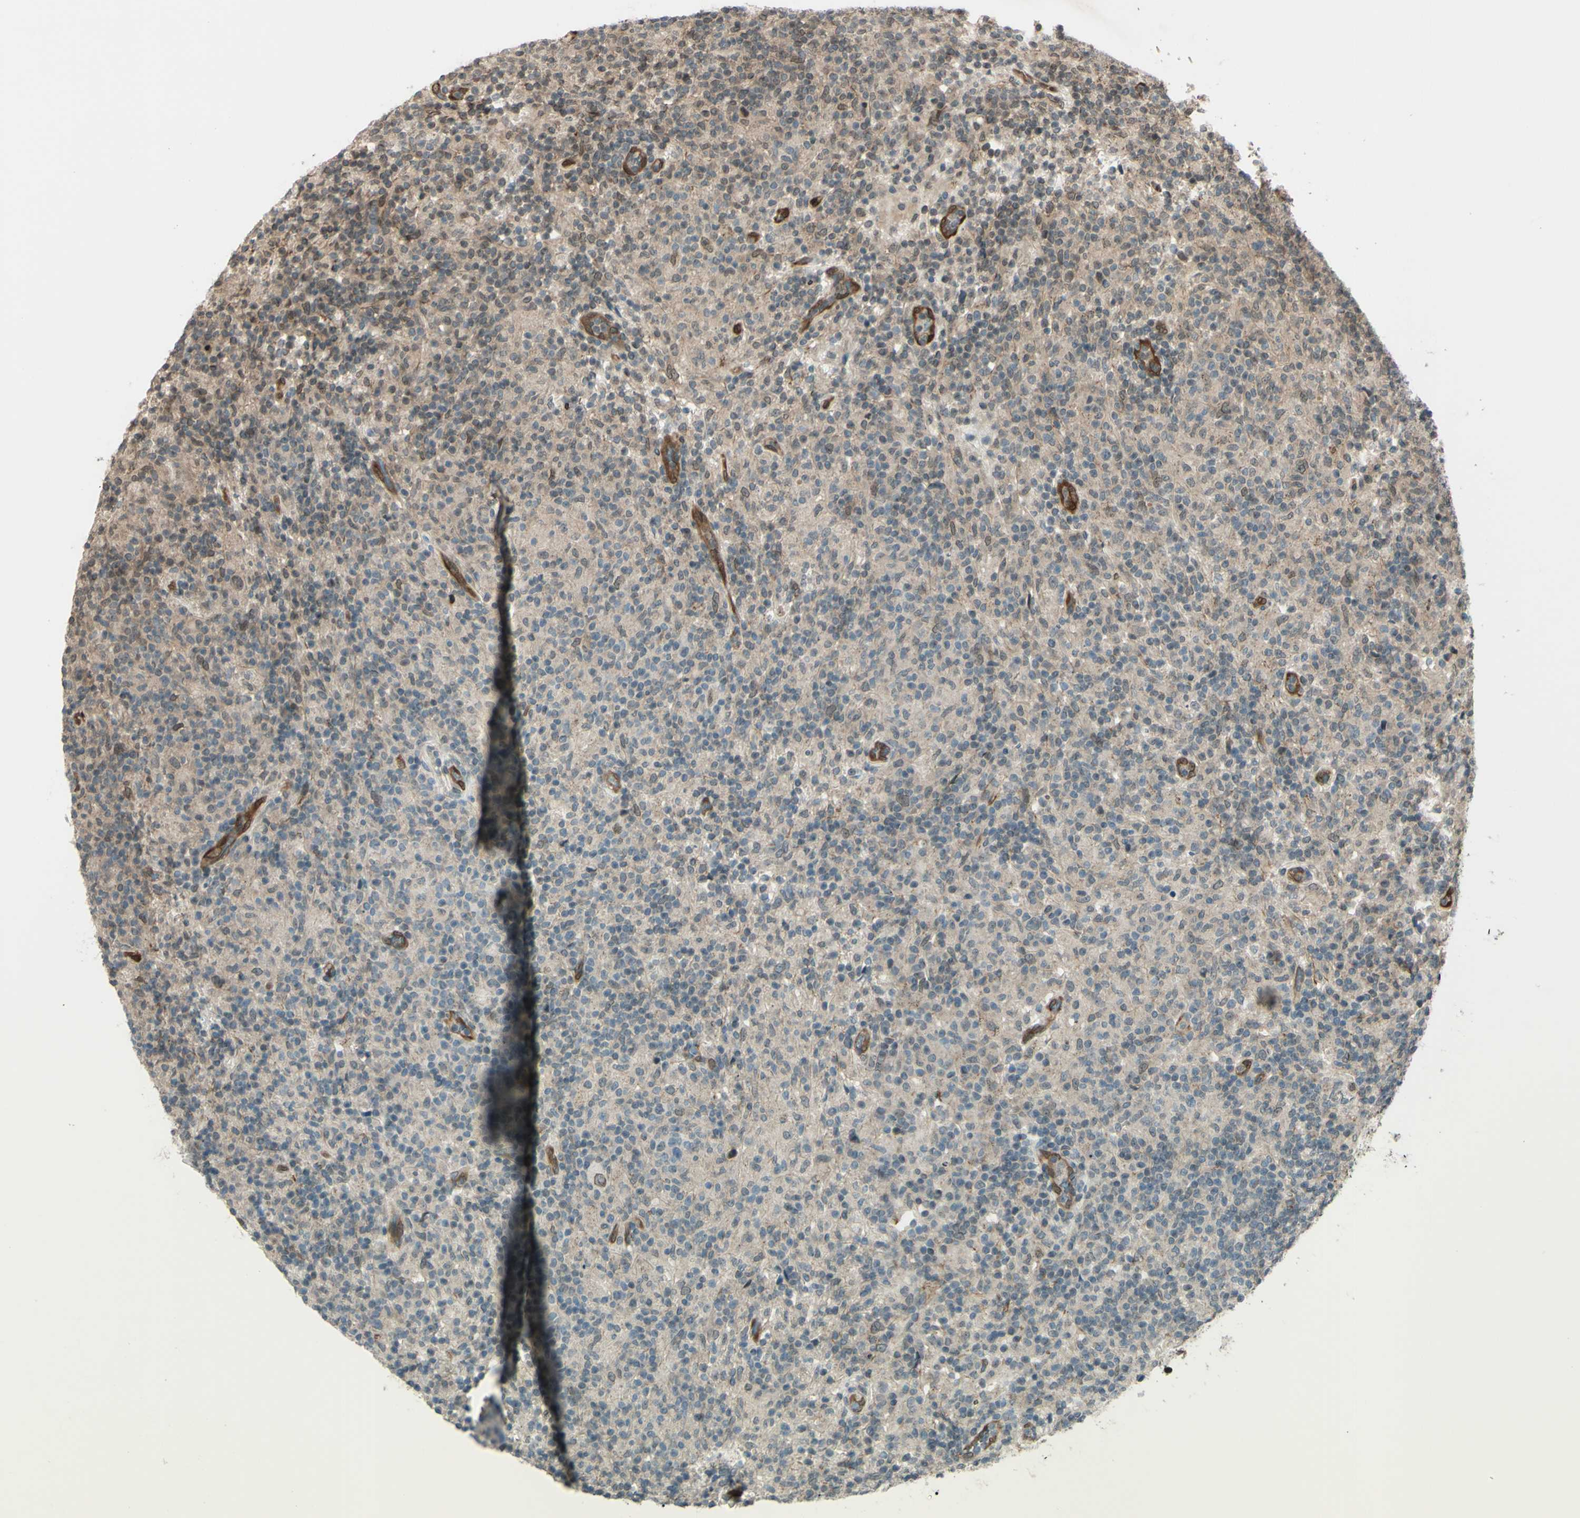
{"staining": {"intensity": "weak", "quantity": ">75%", "location": "cytoplasmic/membranous,nuclear"}, "tissue": "lymphoma", "cell_type": "Tumor cells", "image_type": "cancer", "snomed": [{"axis": "morphology", "description": "Hodgkin's disease, NOS"}, {"axis": "topography", "description": "Lymph node"}], "caption": "Human Hodgkin's disease stained with a protein marker demonstrates weak staining in tumor cells.", "gene": "MLF2", "patient": {"sex": "male", "age": 70}}